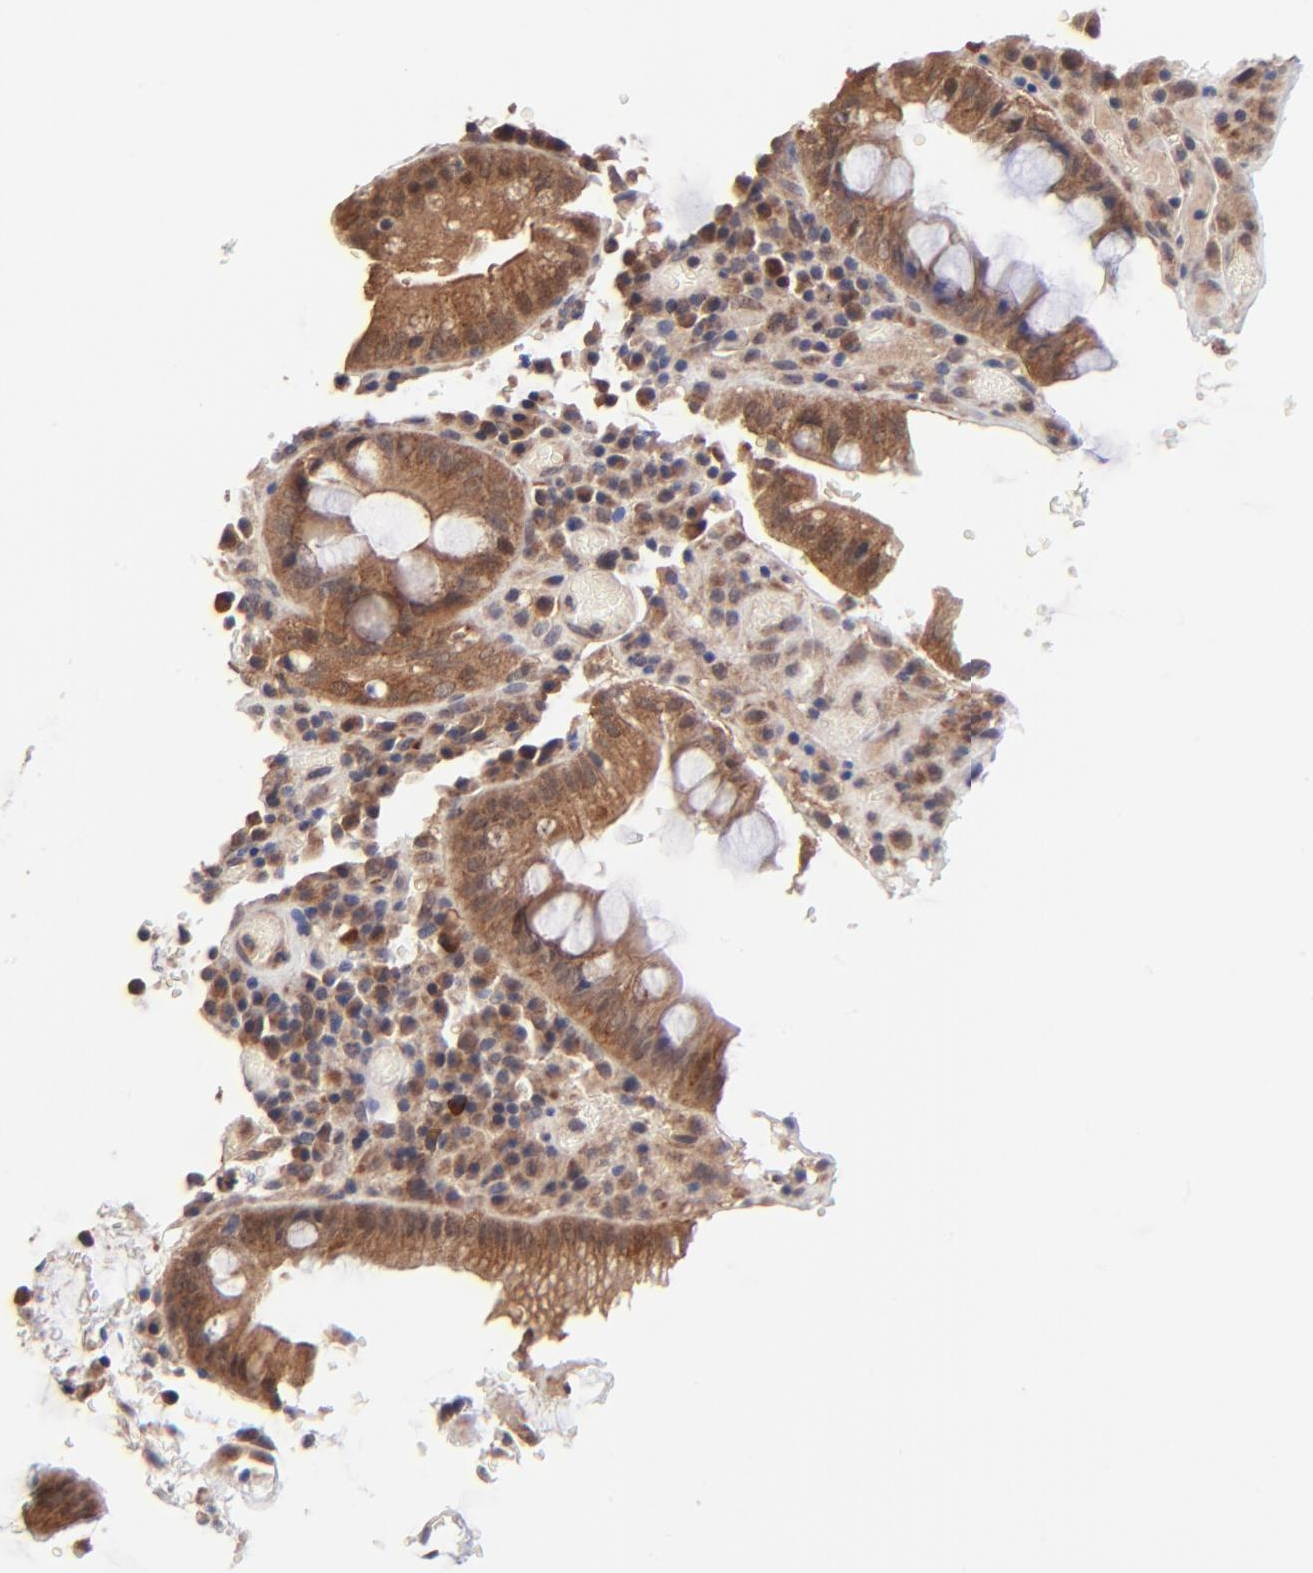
{"staining": {"intensity": "strong", "quantity": ">75%", "location": "cytoplasmic/membranous"}, "tissue": "colorectal cancer", "cell_type": "Tumor cells", "image_type": "cancer", "snomed": [{"axis": "morphology", "description": "Normal tissue, NOS"}, {"axis": "morphology", "description": "Adenocarcinoma, NOS"}, {"axis": "topography", "description": "Colon"}], "caption": "Immunohistochemical staining of human colorectal adenocarcinoma reveals high levels of strong cytoplasmic/membranous staining in approximately >75% of tumor cells. The staining was performed using DAB, with brown indicating positive protein expression. Nuclei are stained blue with hematoxylin.", "gene": "BAIAP2L2", "patient": {"sex": "female", "age": 78}}